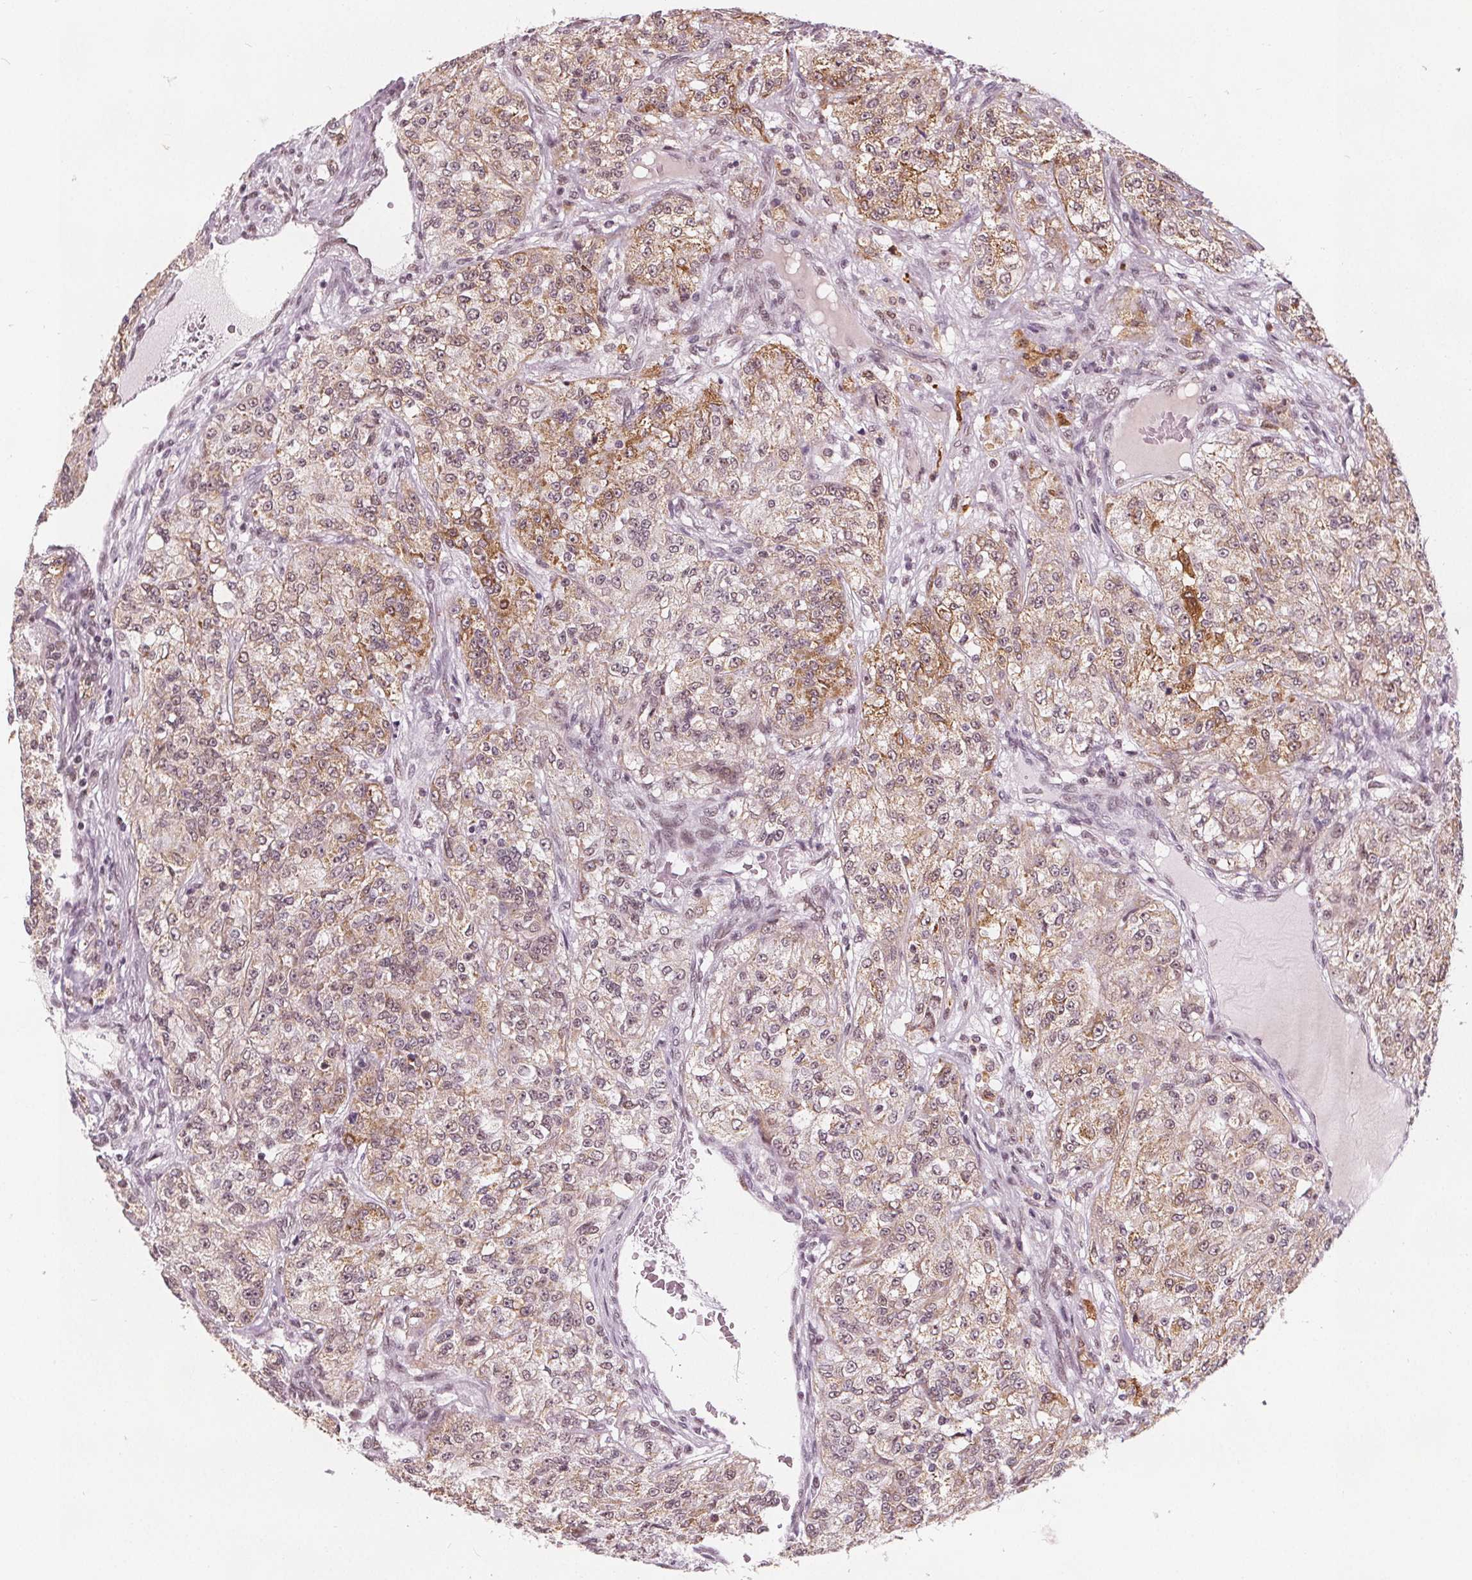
{"staining": {"intensity": "moderate", "quantity": "25%-75%", "location": "cytoplasmic/membranous,nuclear"}, "tissue": "renal cancer", "cell_type": "Tumor cells", "image_type": "cancer", "snomed": [{"axis": "morphology", "description": "Adenocarcinoma, NOS"}, {"axis": "topography", "description": "Kidney"}], "caption": "The image reveals a brown stain indicating the presence of a protein in the cytoplasmic/membranous and nuclear of tumor cells in renal cancer. Using DAB (brown) and hematoxylin (blue) stains, captured at high magnification using brightfield microscopy.", "gene": "DPM2", "patient": {"sex": "female", "age": 63}}